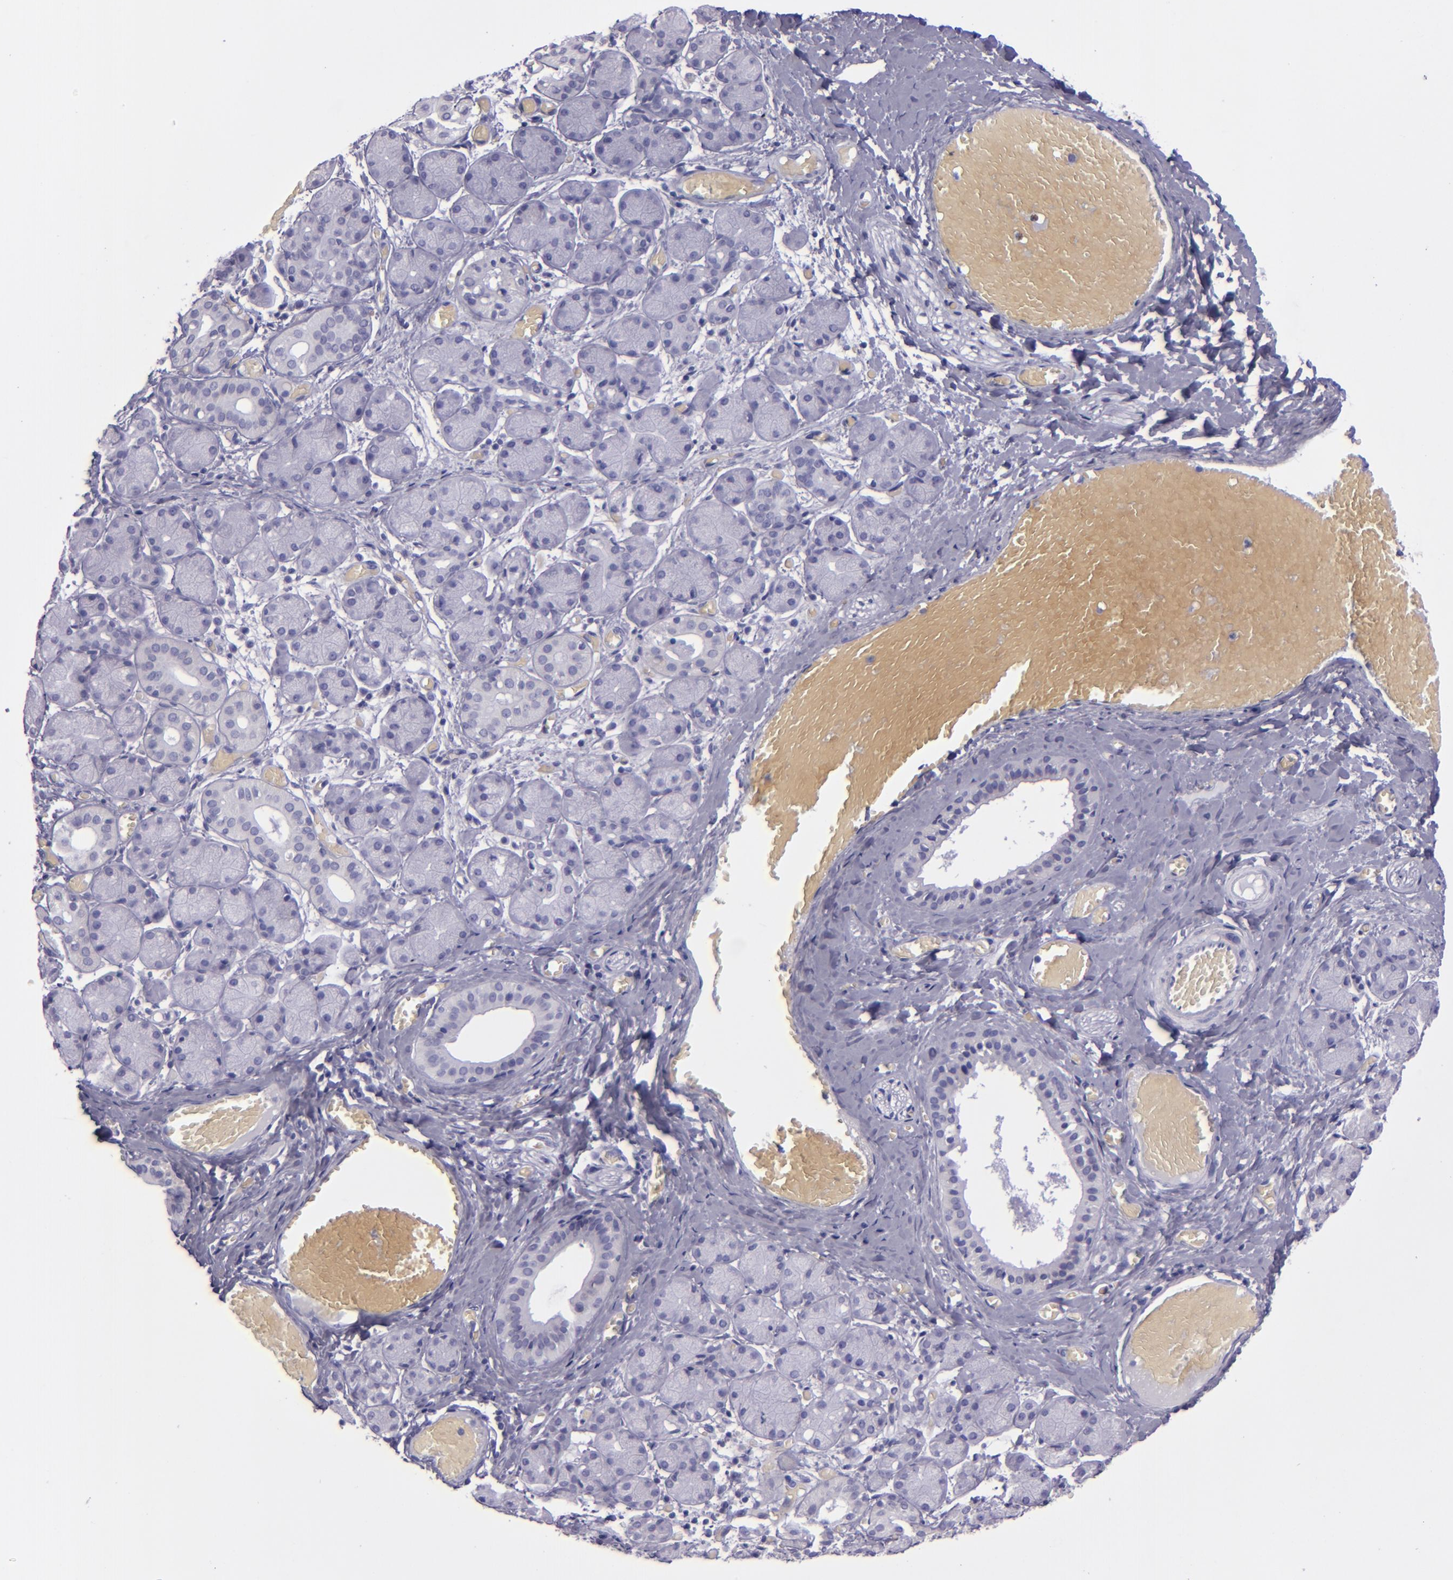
{"staining": {"intensity": "negative", "quantity": "none", "location": "none"}, "tissue": "salivary gland", "cell_type": "Glandular cells", "image_type": "normal", "snomed": [{"axis": "morphology", "description": "Normal tissue, NOS"}, {"axis": "topography", "description": "Salivary gland"}], "caption": "IHC image of unremarkable human salivary gland stained for a protein (brown), which demonstrates no staining in glandular cells.", "gene": "MUC5AC", "patient": {"sex": "female", "age": 24}}